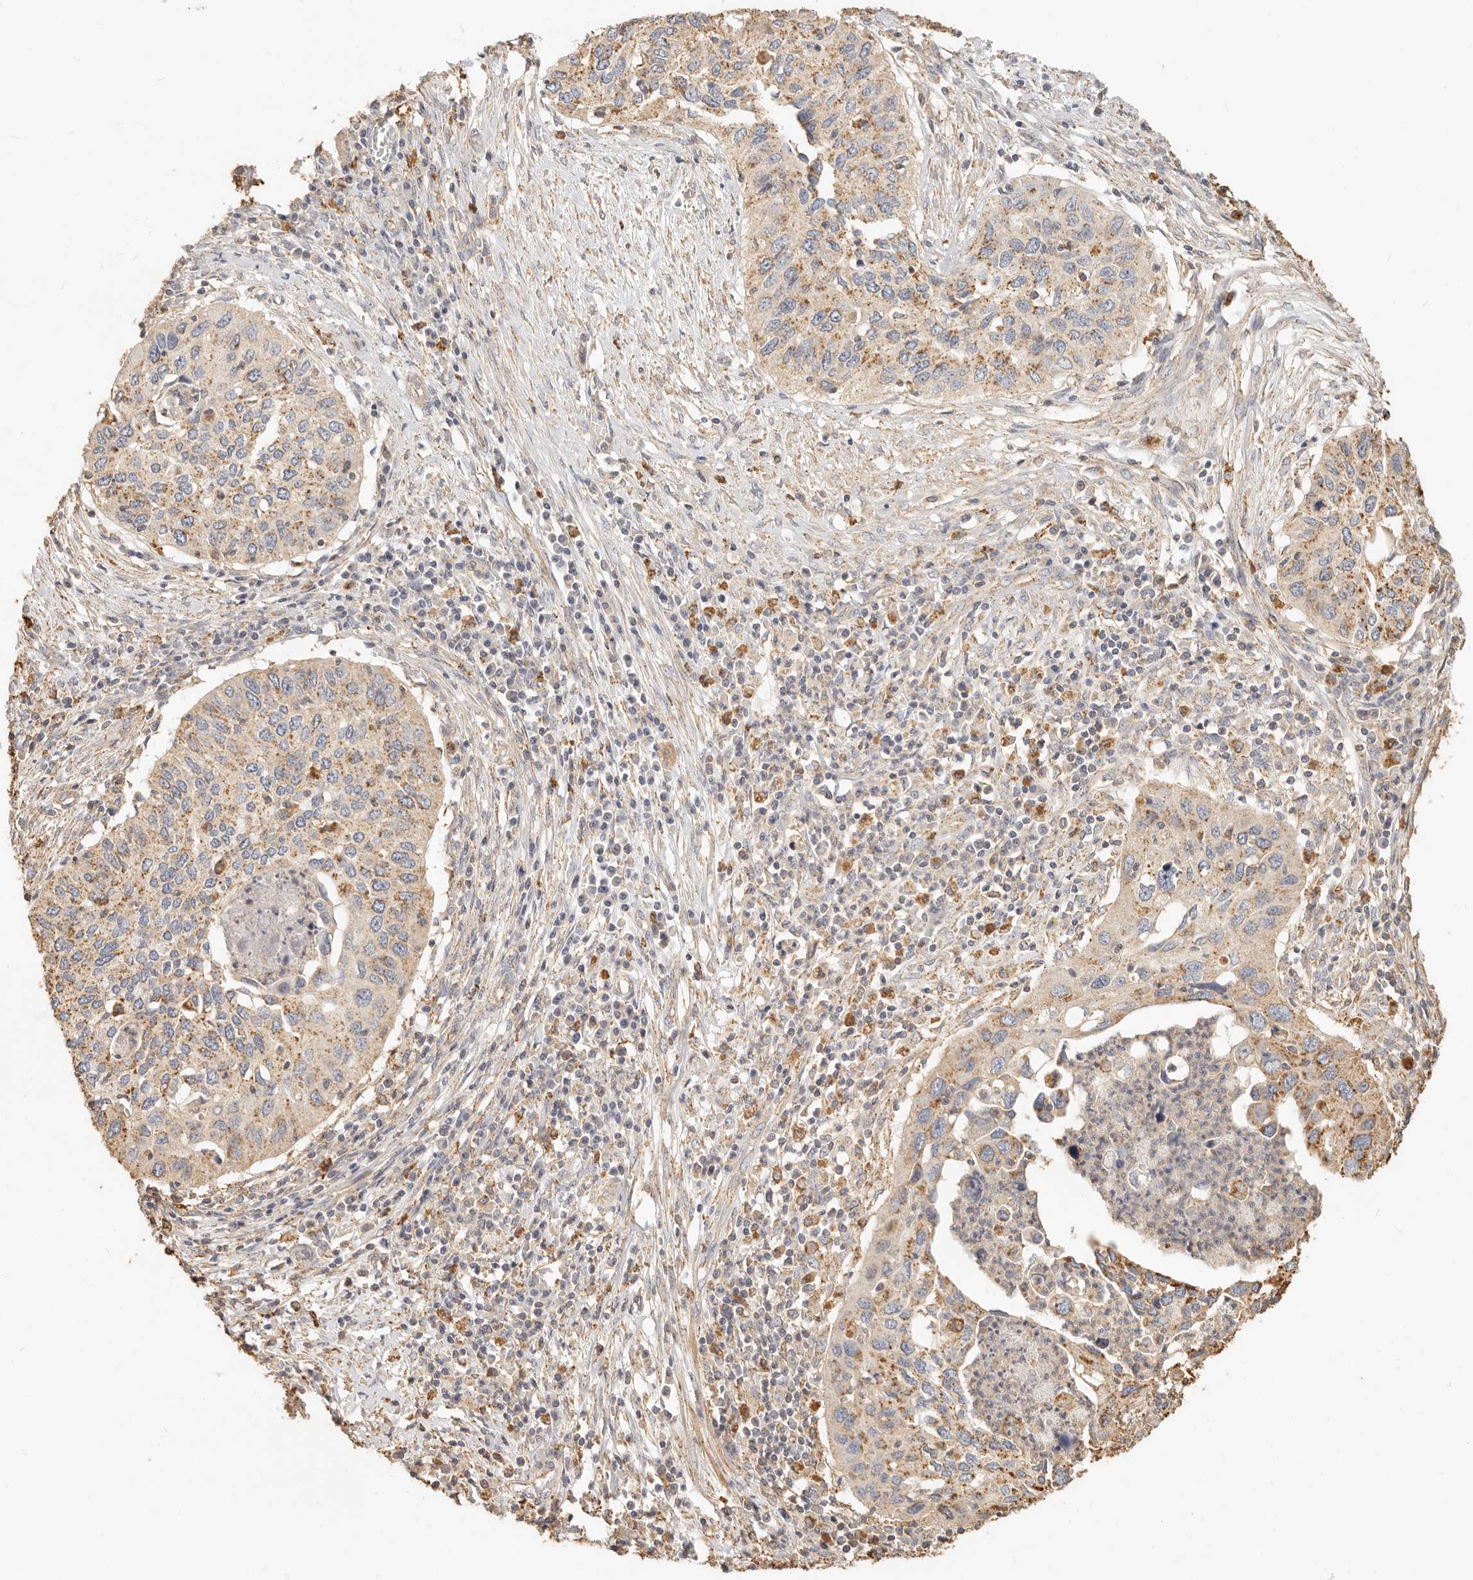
{"staining": {"intensity": "moderate", "quantity": ">75%", "location": "cytoplasmic/membranous"}, "tissue": "cervical cancer", "cell_type": "Tumor cells", "image_type": "cancer", "snomed": [{"axis": "morphology", "description": "Squamous cell carcinoma, NOS"}, {"axis": "topography", "description": "Cervix"}], "caption": "Moderate cytoplasmic/membranous expression is appreciated in about >75% of tumor cells in cervical squamous cell carcinoma.", "gene": "CNMD", "patient": {"sex": "female", "age": 38}}